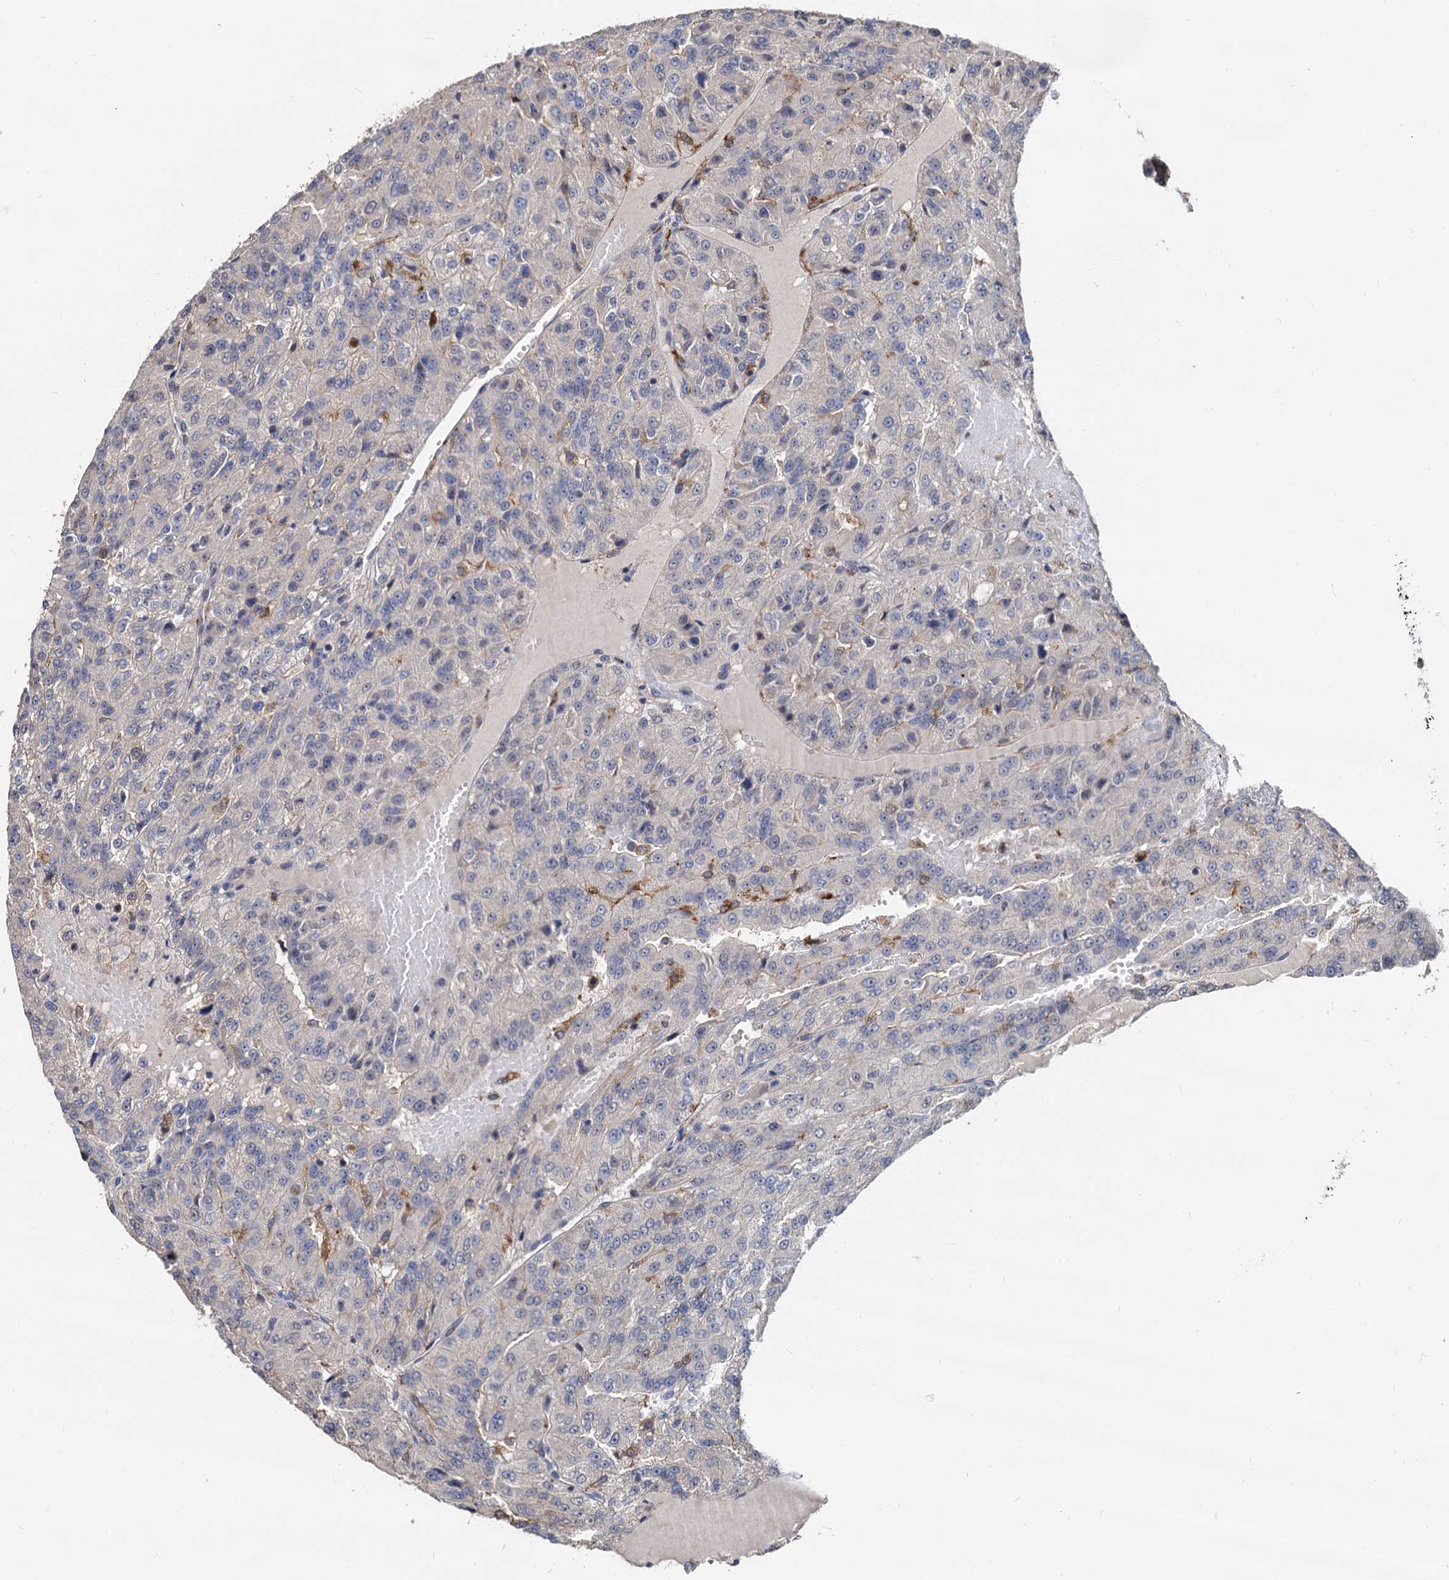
{"staining": {"intensity": "negative", "quantity": "none", "location": "none"}, "tissue": "renal cancer", "cell_type": "Tumor cells", "image_type": "cancer", "snomed": [{"axis": "morphology", "description": "Adenocarcinoma, NOS"}, {"axis": "topography", "description": "Kidney"}], "caption": "There is no significant positivity in tumor cells of renal cancer (adenocarcinoma). The staining is performed using DAB brown chromogen with nuclei counter-stained in using hematoxylin.", "gene": "PSMD4", "patient": {"sex": "female", "age": 63}}